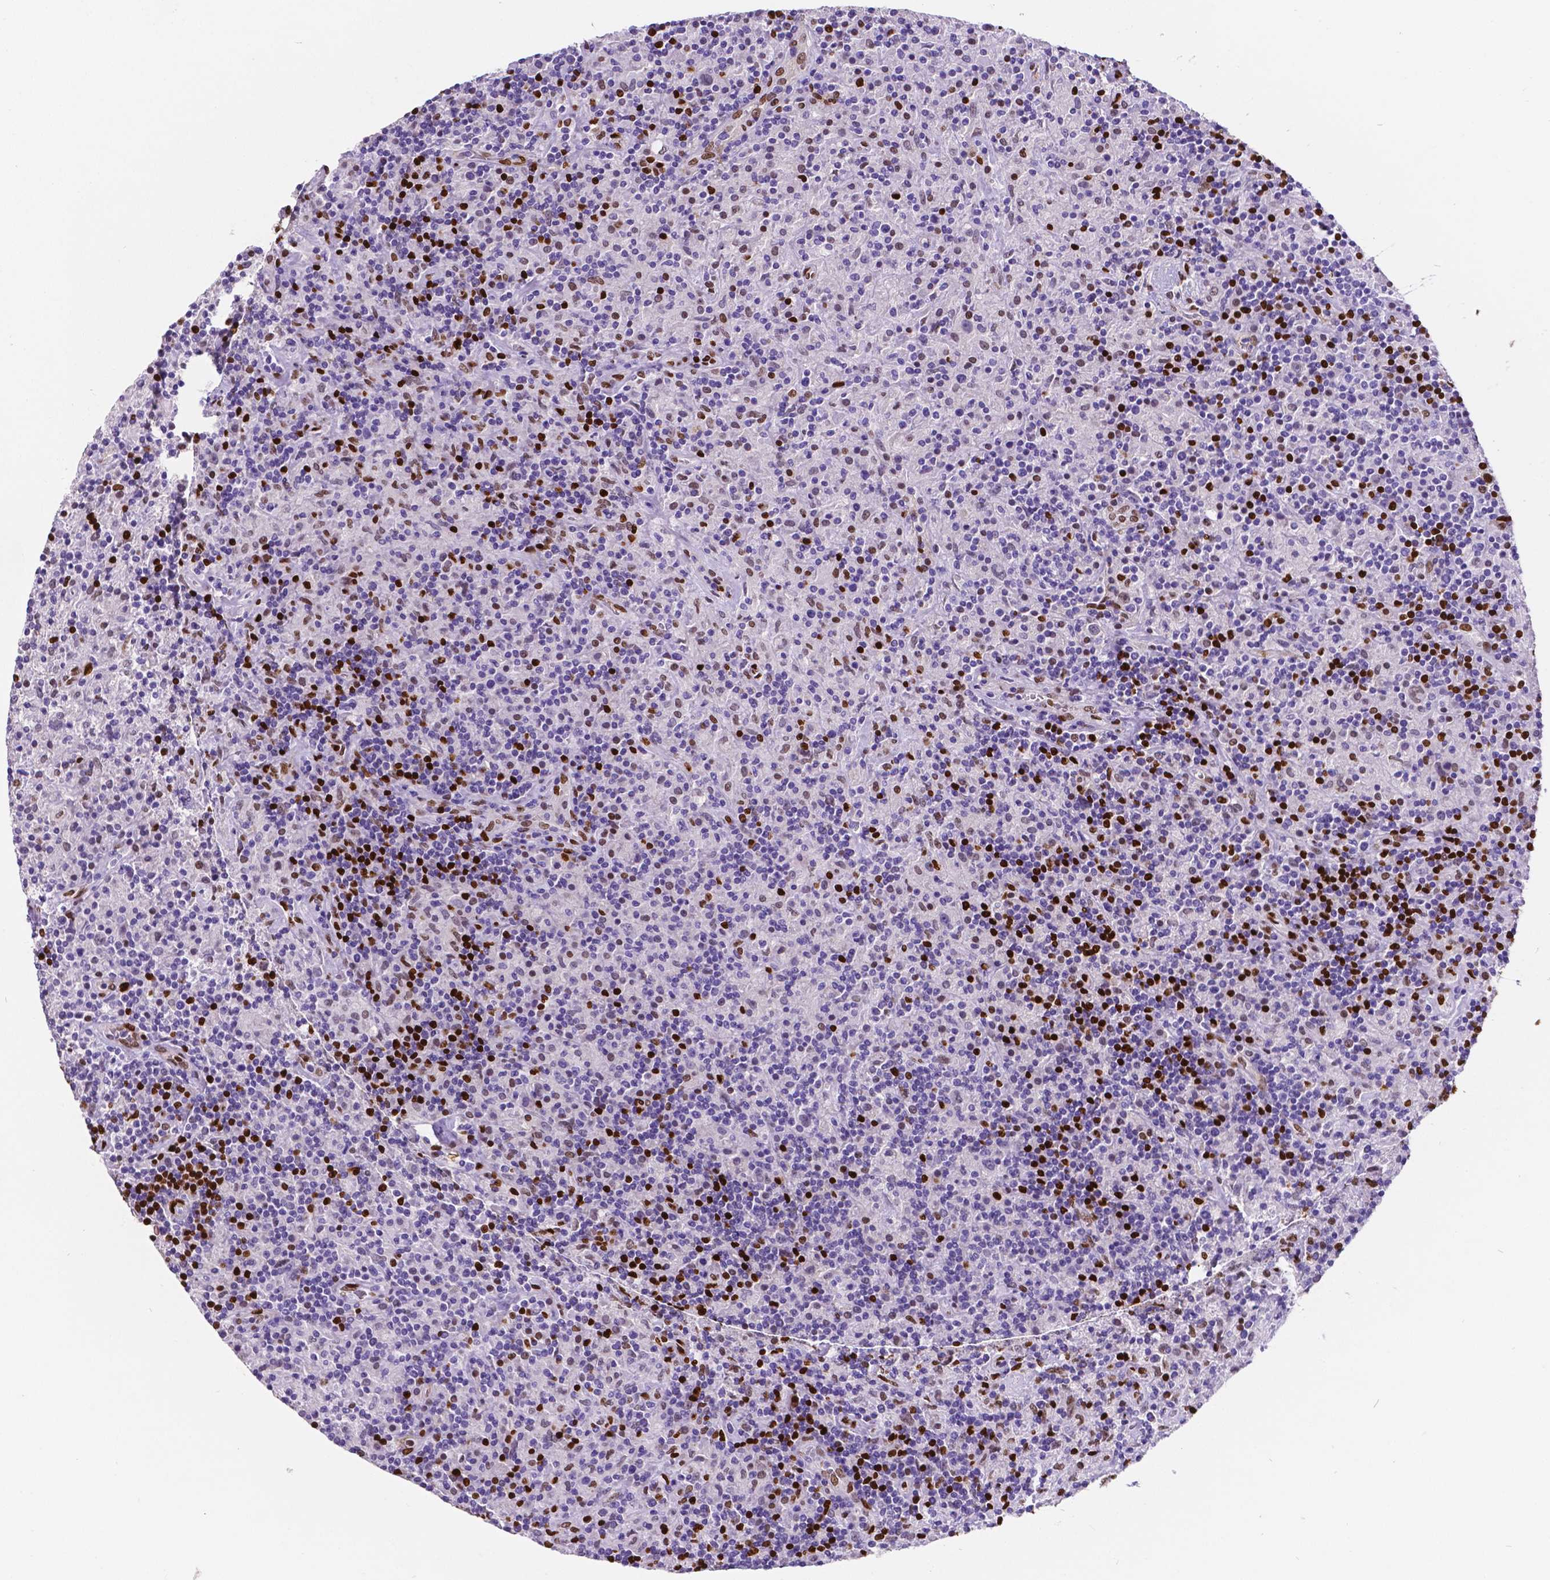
{"staining": {"intensity": "negative", "quantity": "none", "location": "none"}, "tissue": "lymphoma", "cell_type": "Tumor cells", "image_type": "cancer", "snomed": [{"axis": "morphology", "description": "Hodgkin's disease, NOS"}, {"axis": "topography", "description": "Lymph node"}], "caption": "Tumor cells show no significant staining in Hodgkin's disease.", "gene": "MEF2C", "patient": {"sex": "male", "age": 70}}